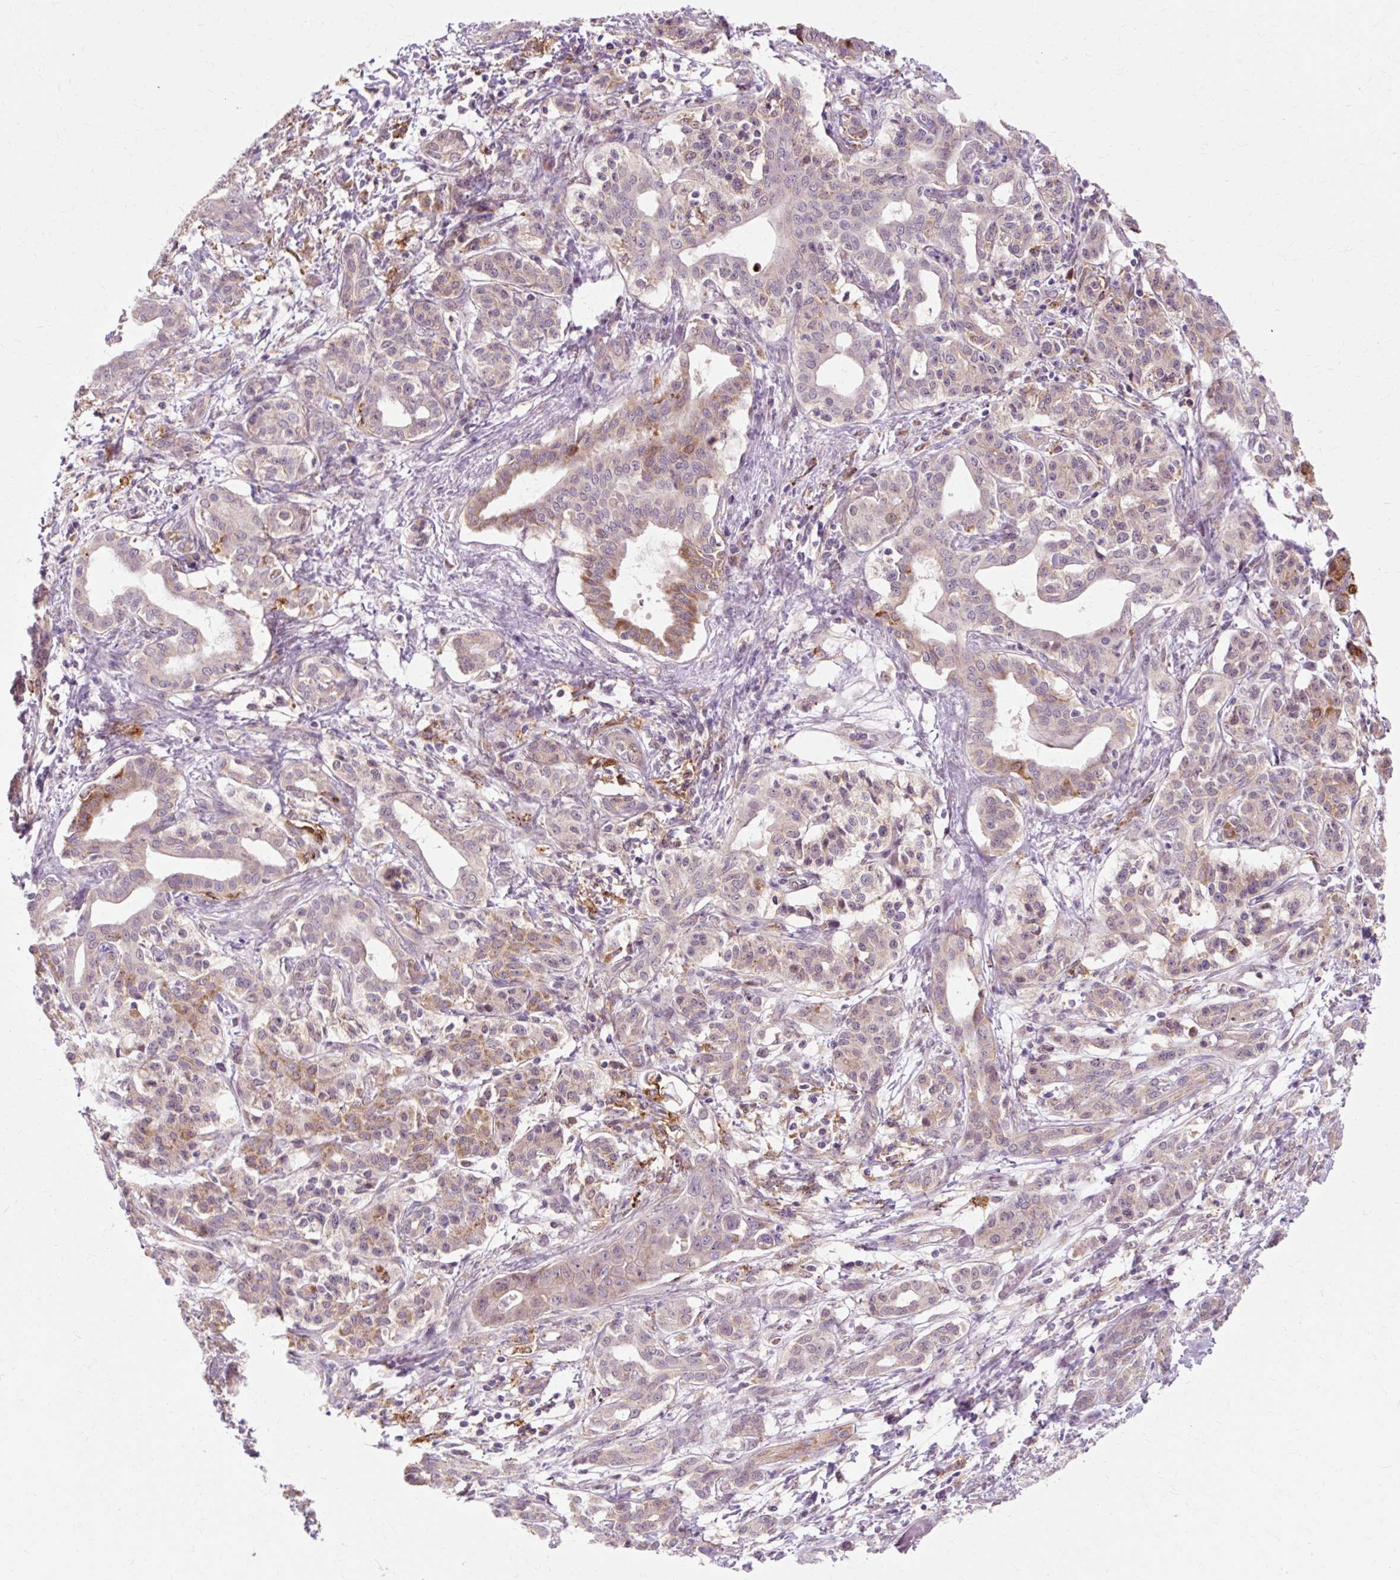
{"staining": {"intensity": "weak", "quantity": "25%-75%", "location": "cytoplasmic/membranous"}, "tissue": "pancreatic cancer", "cell_type": "Tumor cells", "image_type": "cancer", "snomed": [{"axis": "morphology", "description": "Adenocarcinoma, NOS"}, {"axis": "topography", "description": "Pancreas"}], "caption": "A high-resolution micrograph shows IHC staining of pancreatic cancer (adenocarcinoma), which reveals weak cytoplasmic/membranous positivity in approximately 25%-75% of tumor cells.", "gene": "GEMIN2", "patient": {"sex": "male", "age": 58}}